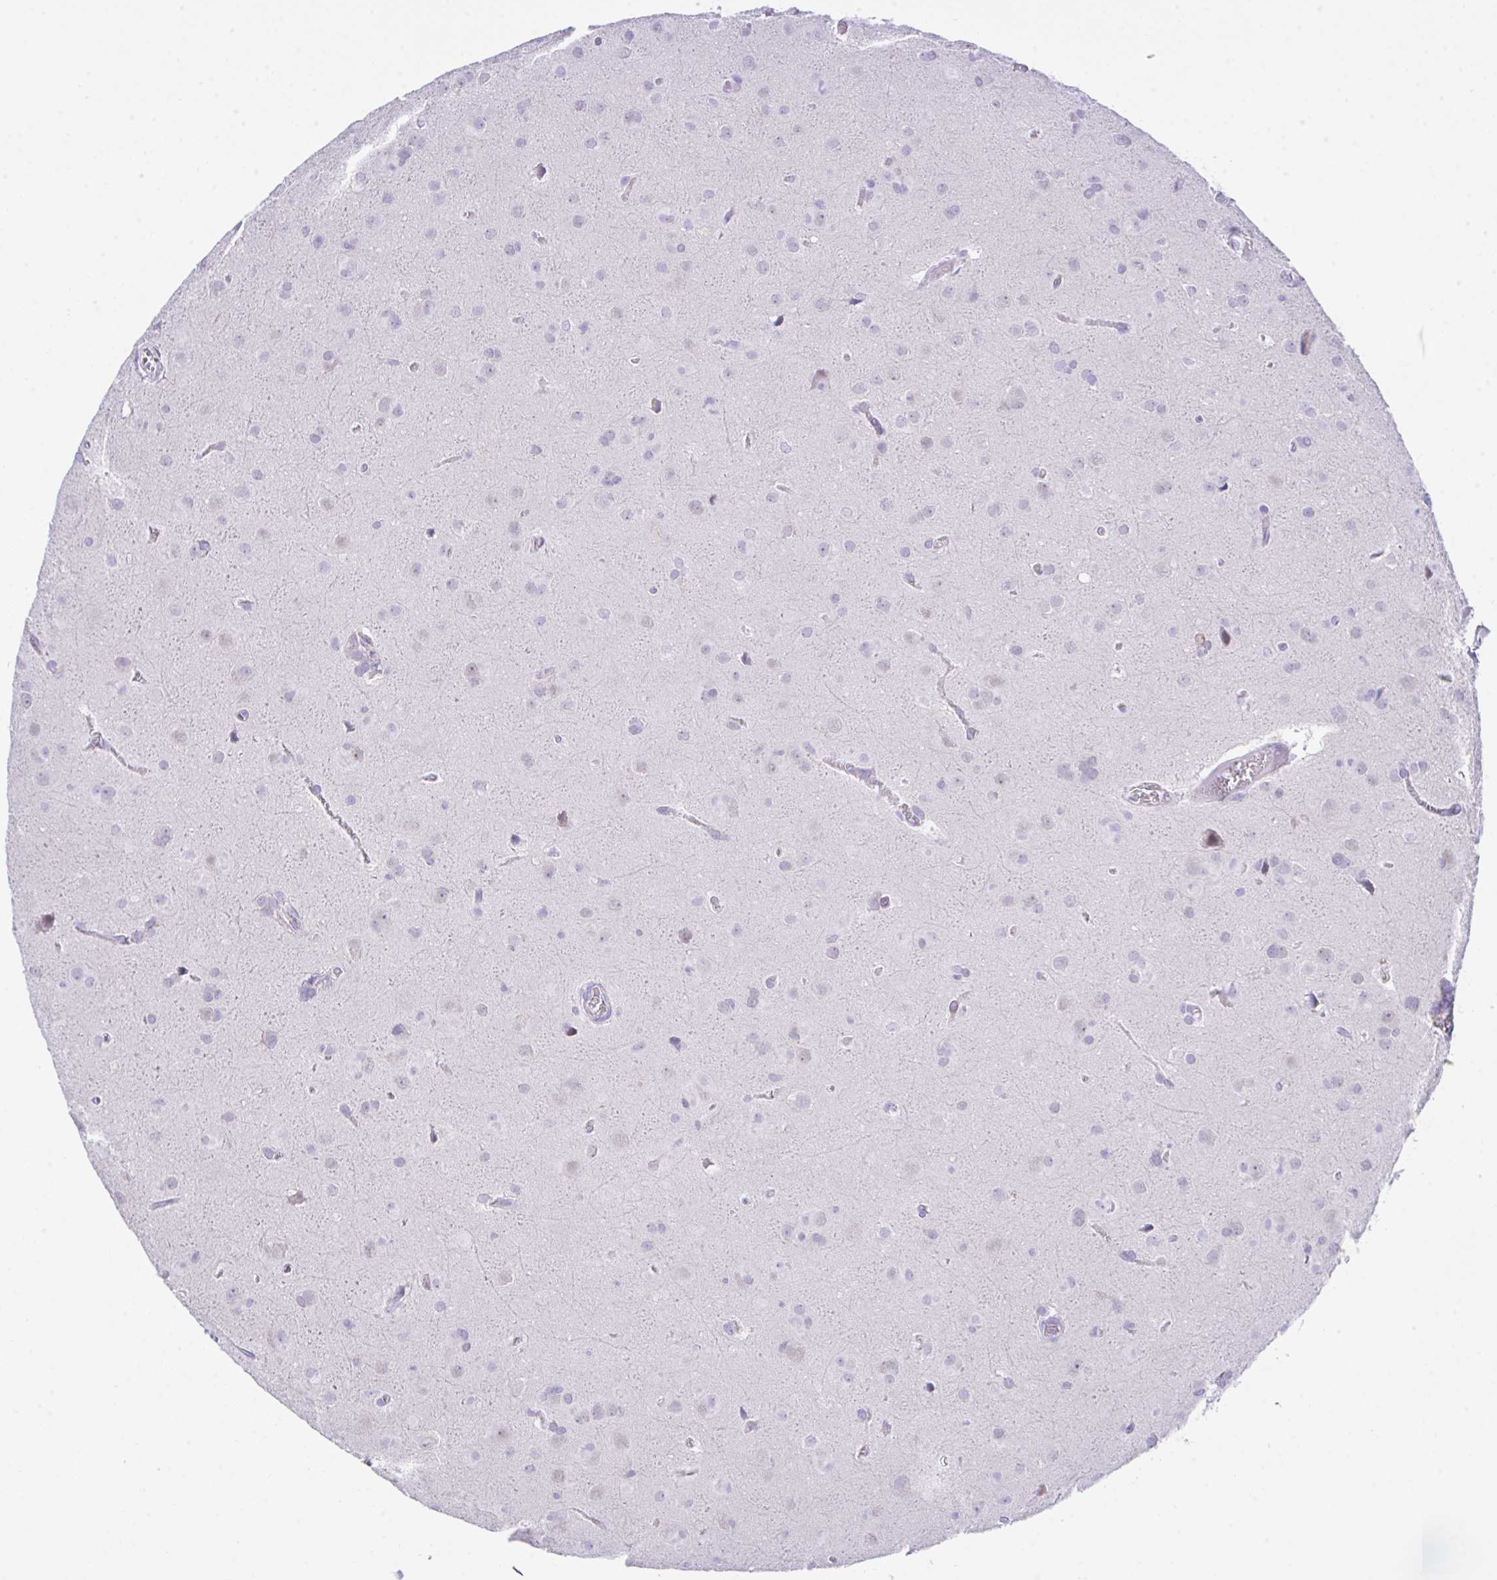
{"staining": {"intensity": "negative", "quantity": "none", "location": "none"}, "tissue": "glioma", "cell_type": "Tumor cells", "image_type": "cancer", "snomed": [{"axis": "morphology", "description": "Glioma, malignant, Low grade"}, {"axis": "topography", "description": "Brain"}], "caption": "Immunohistochemical staining of human malignant glioma (low-grade) shows no significant expression in tumor cells.", "gene": "HOXB4", "patient": {"sex": "male", "age": 58}}